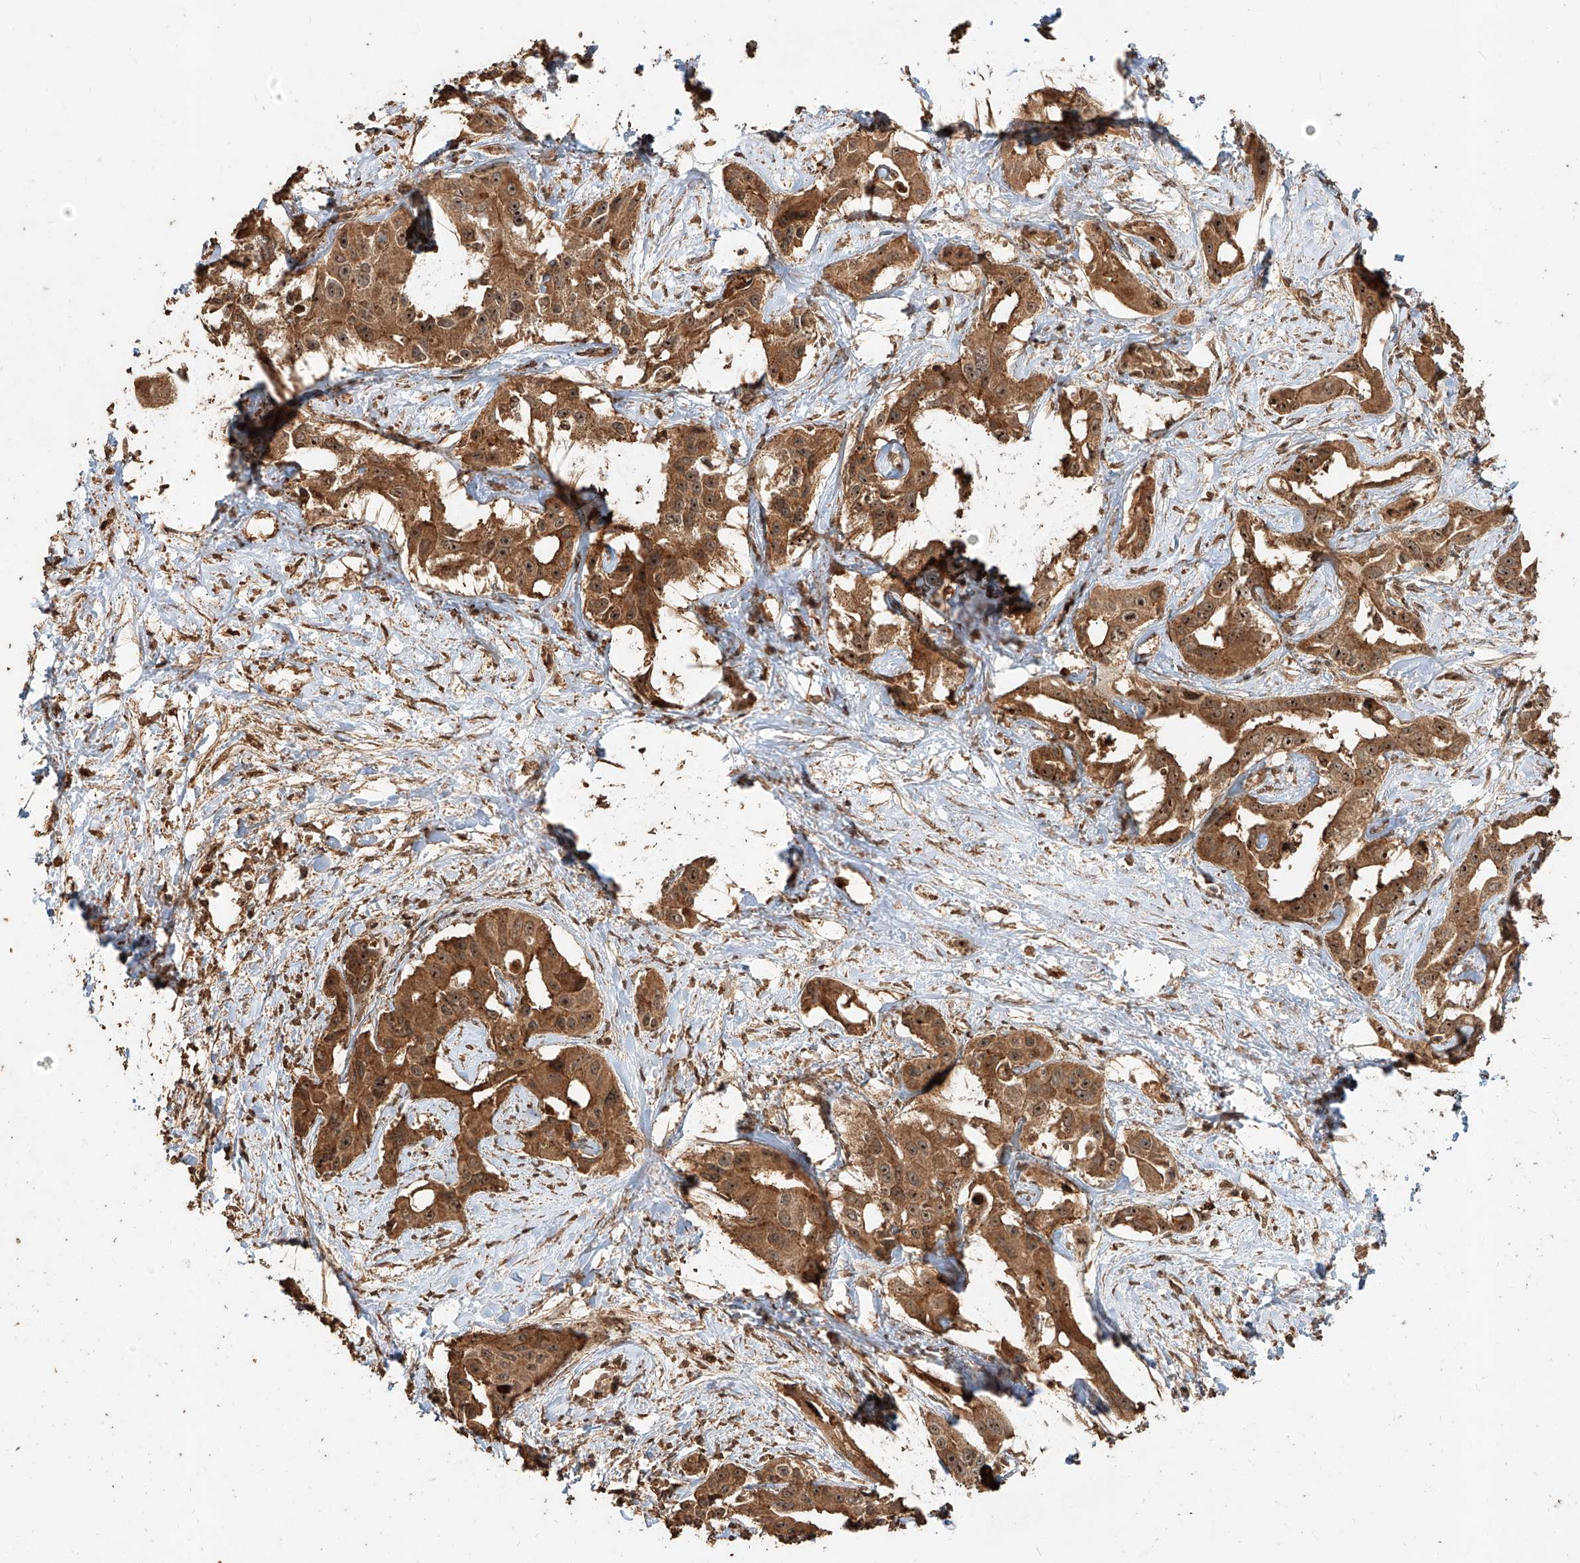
{"staining": {"intensity": "moderate", "quantity": ">75%", "location": "cytoplasmic/membranous,nuclear"}, "tissue": "liver cancer", "cell_type": "Tumor cells", "image_type": "cancer", "snomed": [{"axis": "morphology", "description": "Cholangiocarcinoma"}, {"axis": "topography", "description": "Liver"}], "caption": "Human liver cholangiocarcinoma stained for a protein (brown) displays moderate cytoplasmic/membranous and nuclear positive positivity in approximately >75% of tumor cells.", "gene": "ZNF660", "patient": {"sex": "male", "age": 59}}